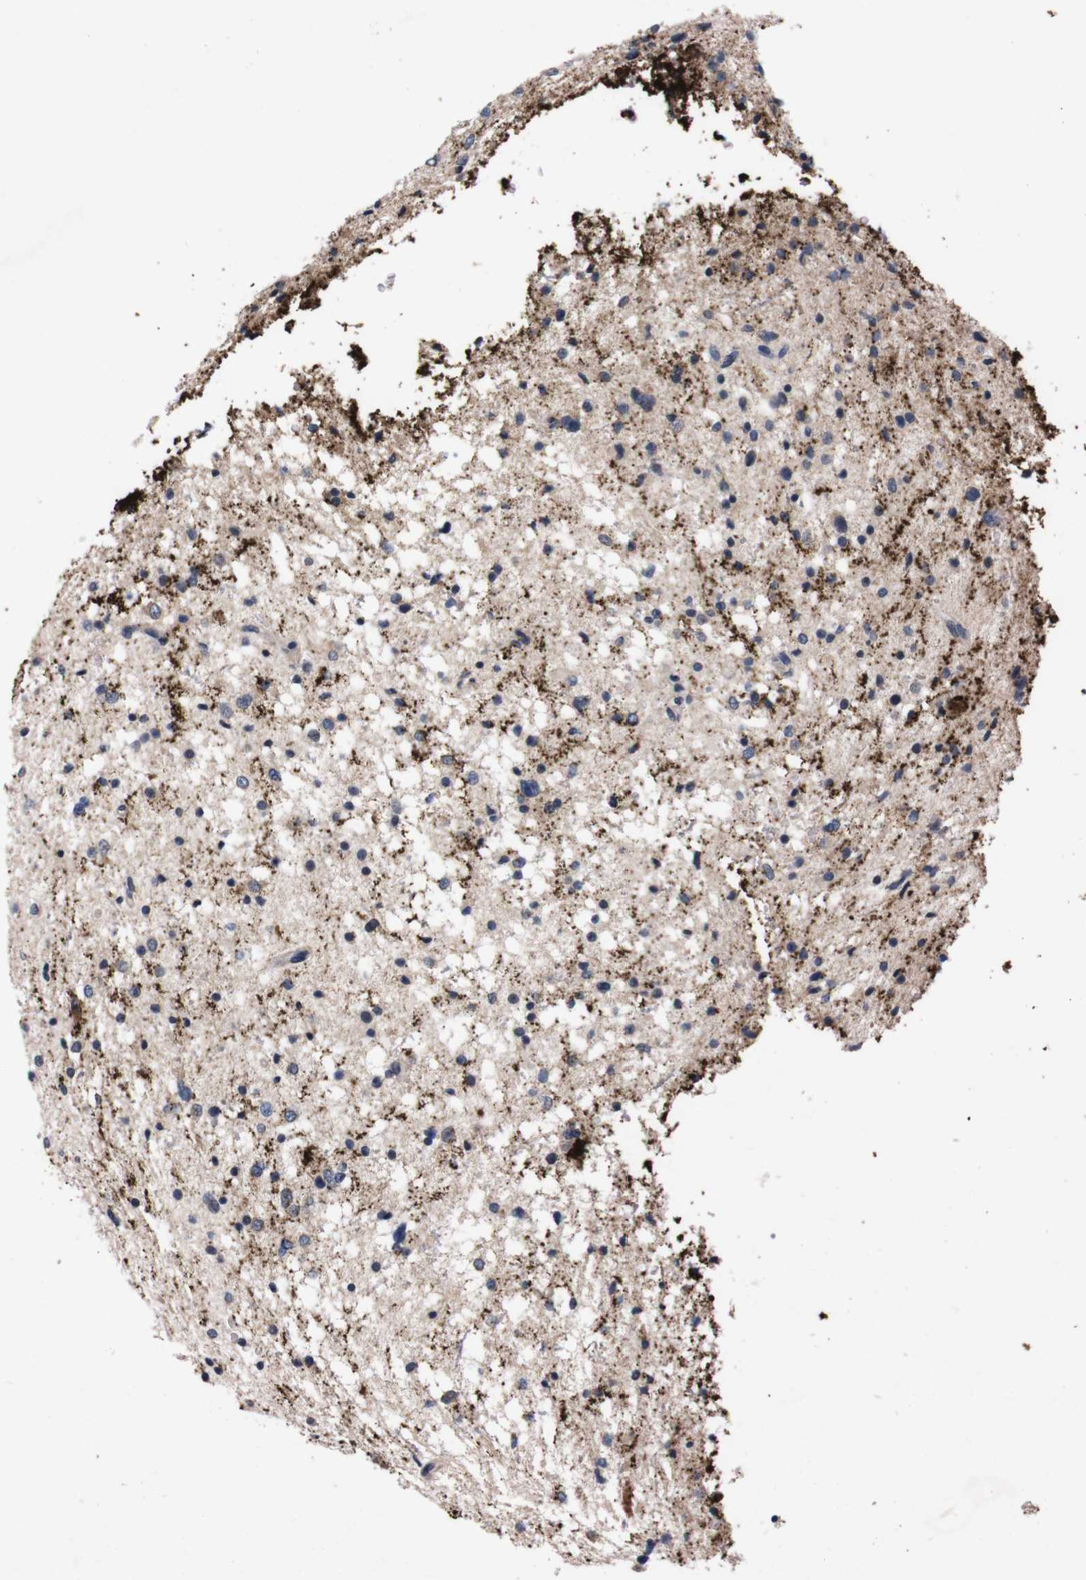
{"staining": {"intensity": "weak", "quantity": "25%-75%", "location": "cytoplasmic/membranous"}, "tissue": "glioma", "cell_type": "Tumor cells", "image_type": "cancer", "snomed": [{"axis": "morphology", "description": "Glioma, malignant, Low grade"}, {"axis": "topography", "description": "Brain"}], "caption": "Malignant glioma (low-grade) stained with DAB (3,3'-diaminobenzidine) immunohistochemistry exhibits low levels of weak cytoplasmic/membranous expression in about 25%-75% of tumor cells.", "gene": "TNFRSF21", "patient": {"sex": "female", "age": 37}}